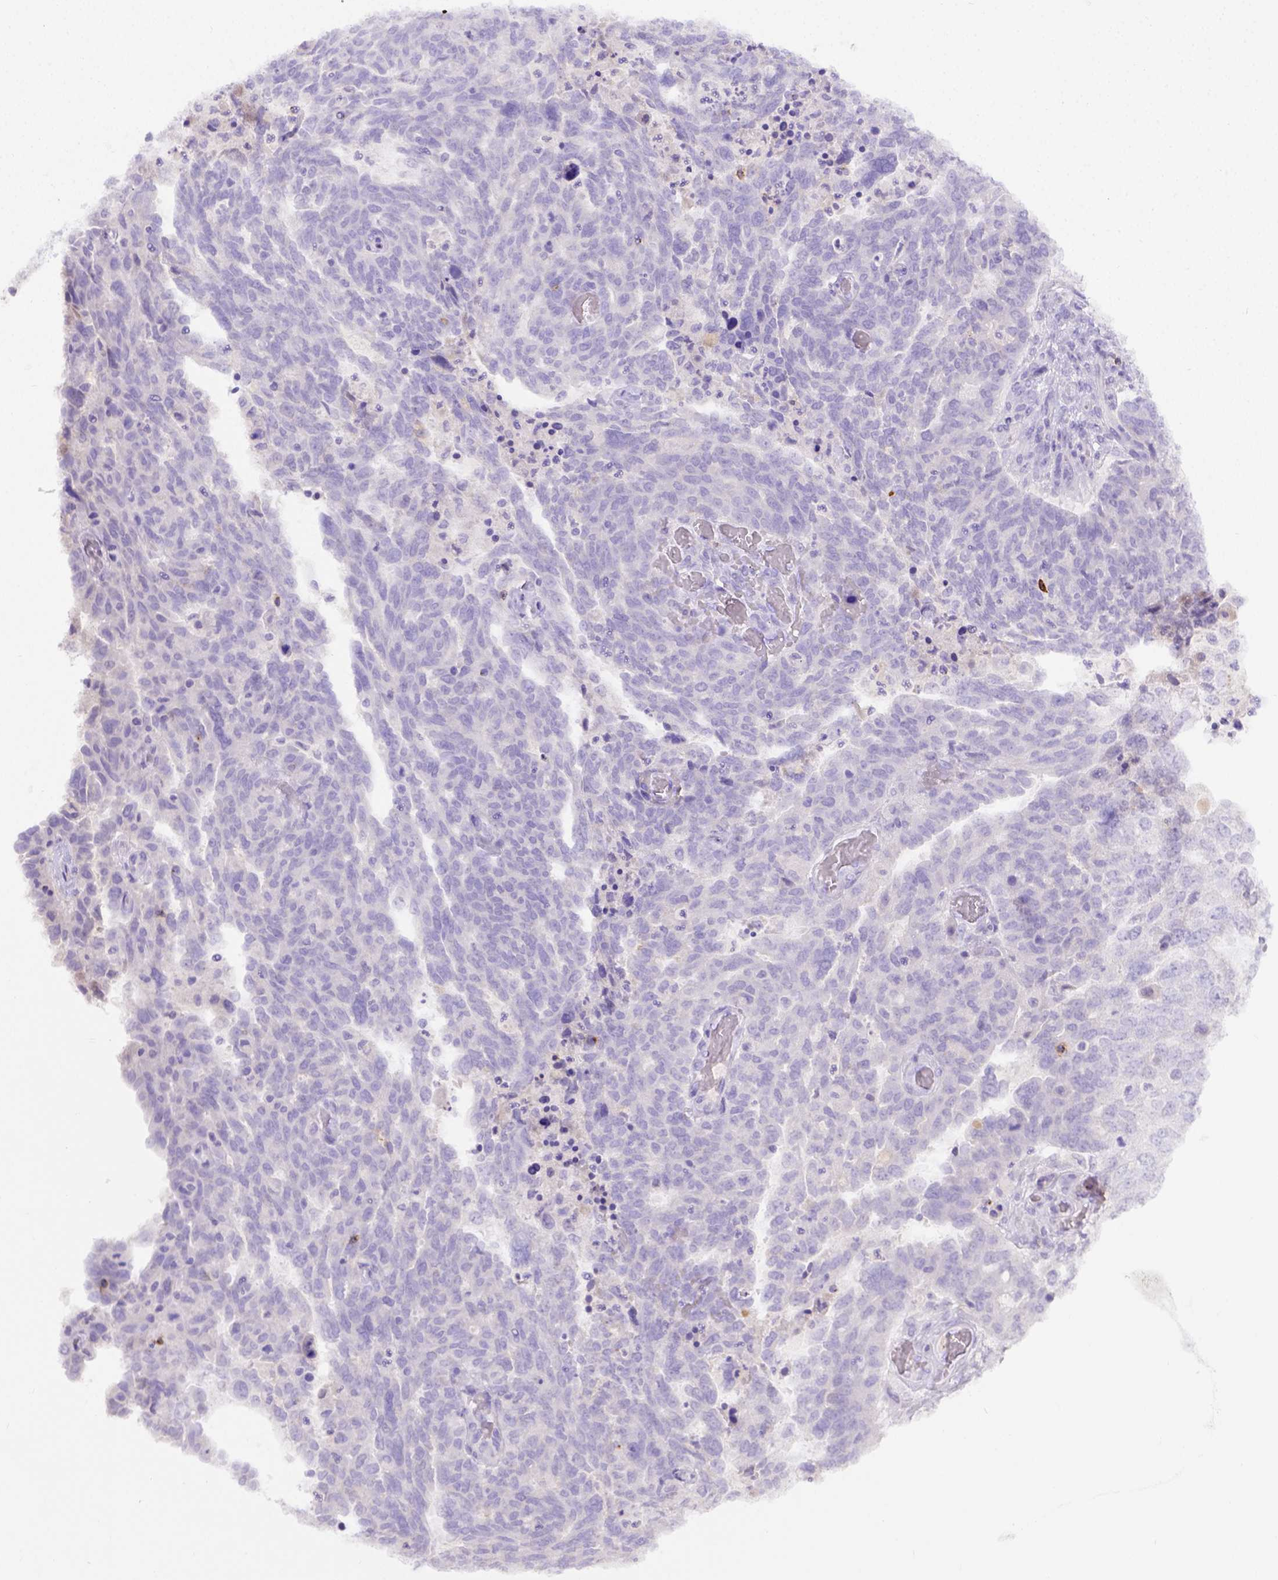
{"staining": {"intensity": "negative", "quantity": "none", "location": "none"}, "tissue": "ovarian cancer", "cell_type": "Tumor cells", "image_type": "cancer", "snomed": [{"axis": "morphology", "description": "Cystadenocarcinoma, serous, NOS"}, {"axis": "topography", "description": "Ovary"}], "caption": "DAB immunohistochemical staining of human serous cystadenocarcinoma (ovarian) shows no significant positivity in tumor cells. Brightfield microscopy of immunohistochemistry (IHC) stained with DAB (3,3'-diaminobenzidine) (brown) and hematoxylin (blue), captured at high magnification.", "gene": "B3GAT1", "patient": {"sex": "female", "age": 67}}